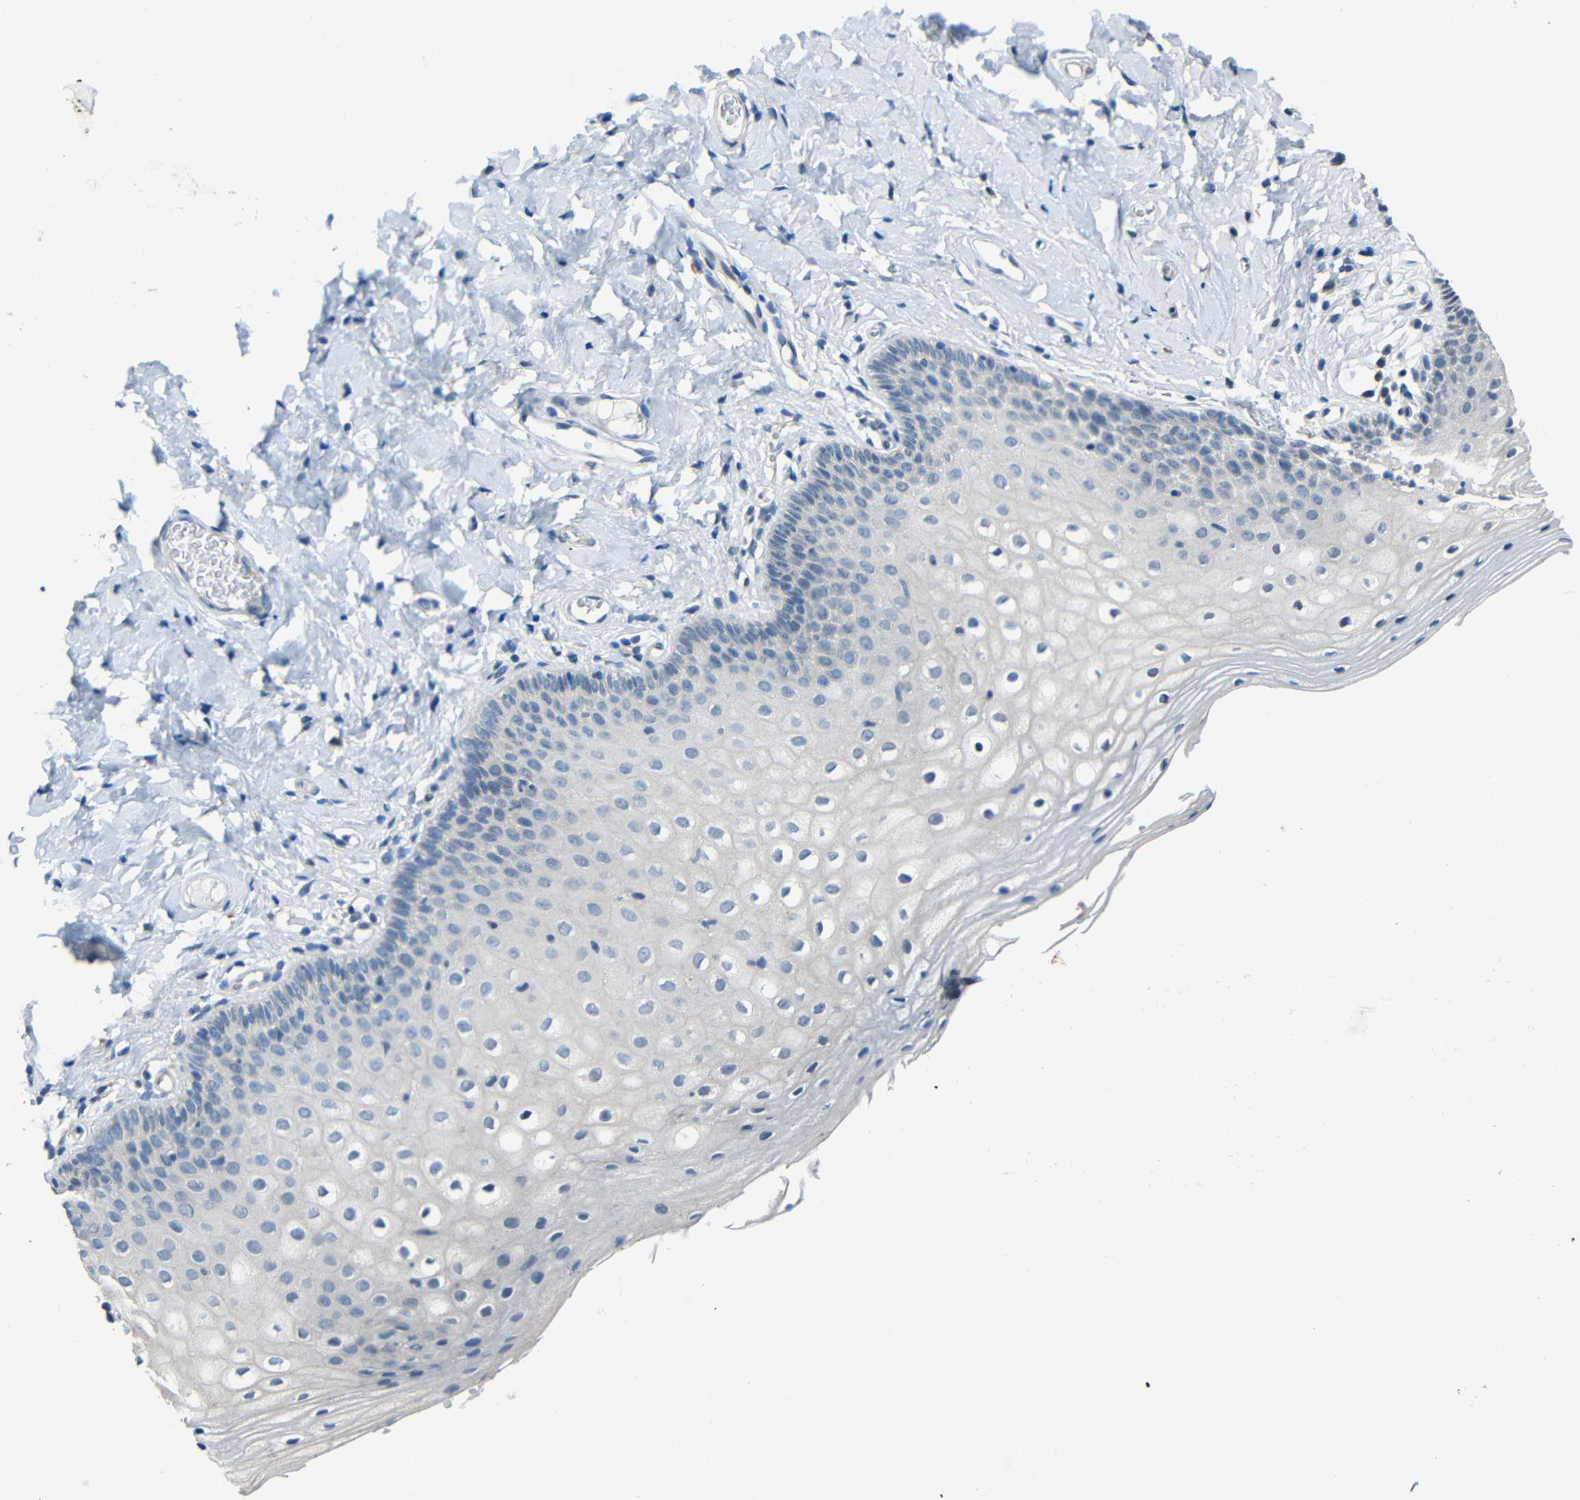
{"staining": {"intensity": "negative", "quantity": "none", "location": "none"}, "tissue": "vagina", "cell_type": "Squamous epithelial cells", "image_type": "normal", "snomed": [{"axis": "morphology", "description": "Normal tissue, NOS"}, {"axis": "topography", "description": "Vagina"}], "caption": "Immunohistochemistry (IHC) of unremarkable human vagina displays no staining in squamous epithelial cells. (DAB immunohistochemistry visualized using brightfield microscopy, high magnification).", "gene": "STBD1", "patient": {"sex": "female", "age": 55}}